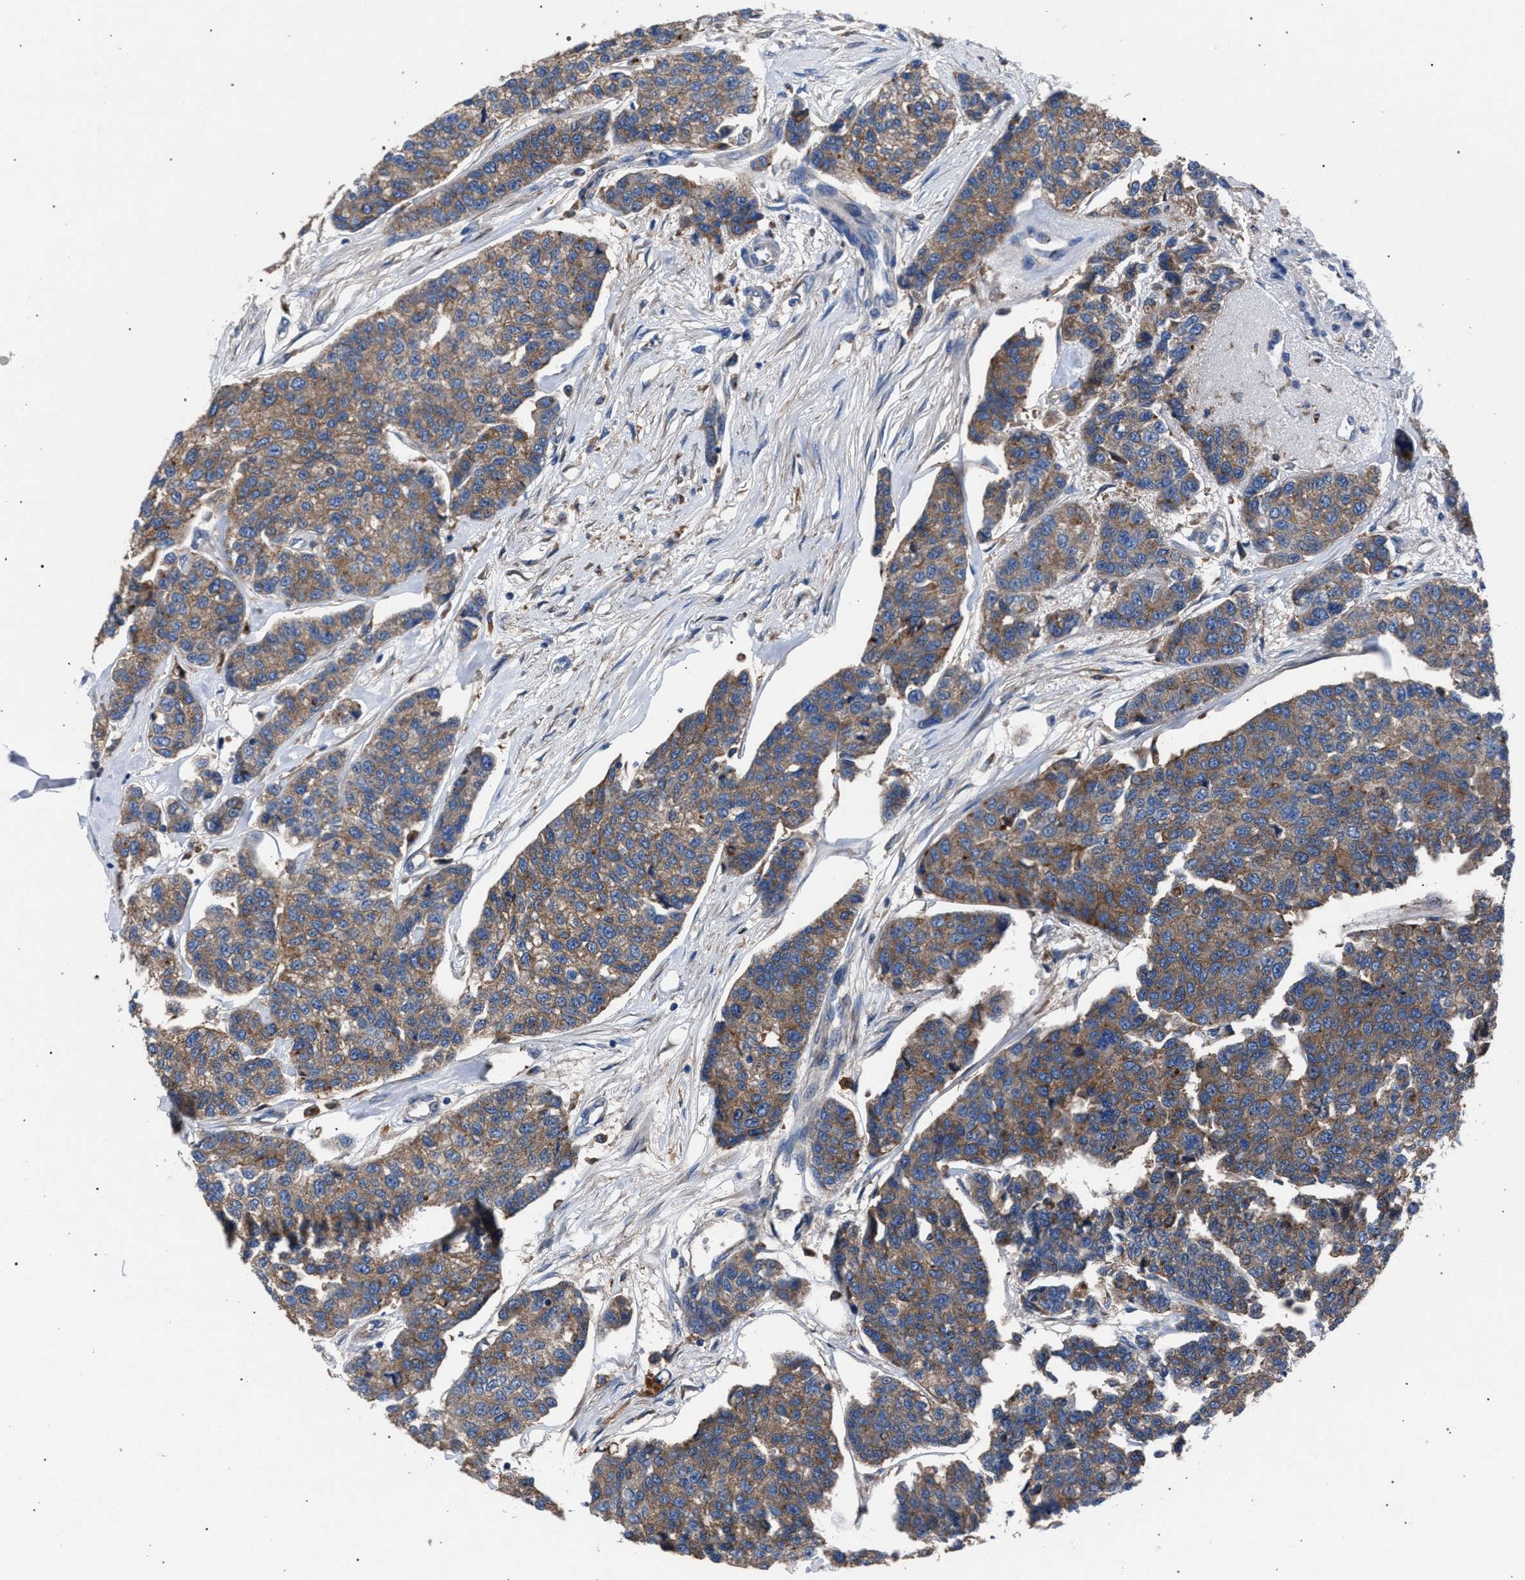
{"staining": {"intensity": "moderate", "quantity": ">75%", "location": "cytoplasmic/membranous"}, "tissue": "breast cancer", "cell_type": "Tumor cells", "image_type": "cancer", "snomed": [{"axis": "morphology", "description": "Duct carcinoma"}, {"axis": "topography", "description": "Breast"}], "caption": "Protein staining by immunohistochemistry (IHC) shows moderate cytoplasmic/membranous positivity in approximately >75% of tumor cells in breast cancer (intraductal carcinoma).", "gene": "ATP6V0A1", "patient": {"sex": "female", "age": 51}}